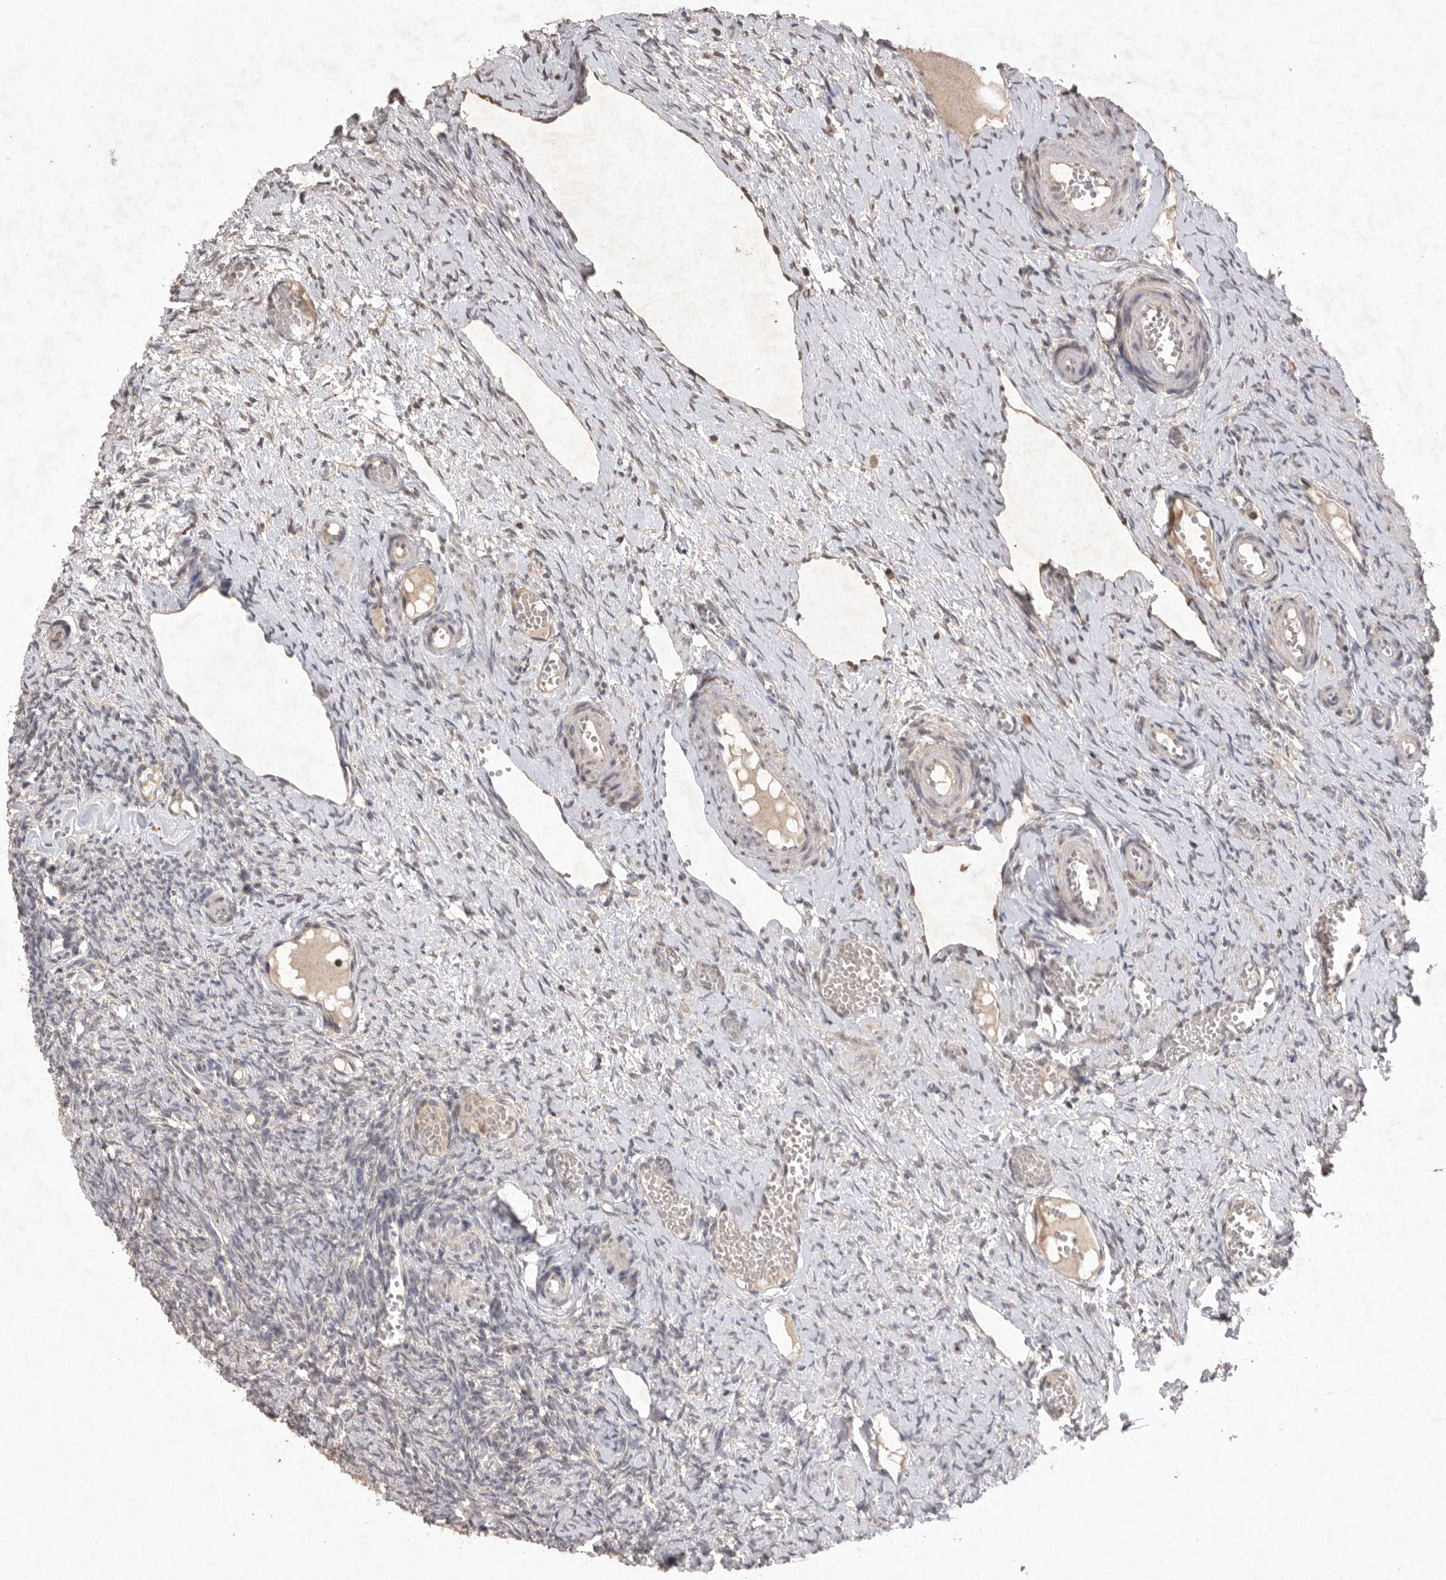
{"staining": {"intensity": "negative", "quantity": "none", "location": "none"}, "tissue": "ovary", "cell_type": "Ovarian stroma cells", "image_type": "normal", "snomed": [{"axis": "morphology", "description": "Adenocarcinoma, NOS"}, {"axis": "topography", "description": "Endometrium"}], "caption": "Ovary stained for a protein using immunohistochemistry (IHC) demonstrates no expression ovarian stroma cells.", "gene": "APLNR", "patient": {"sex": "female", "age": 32}}